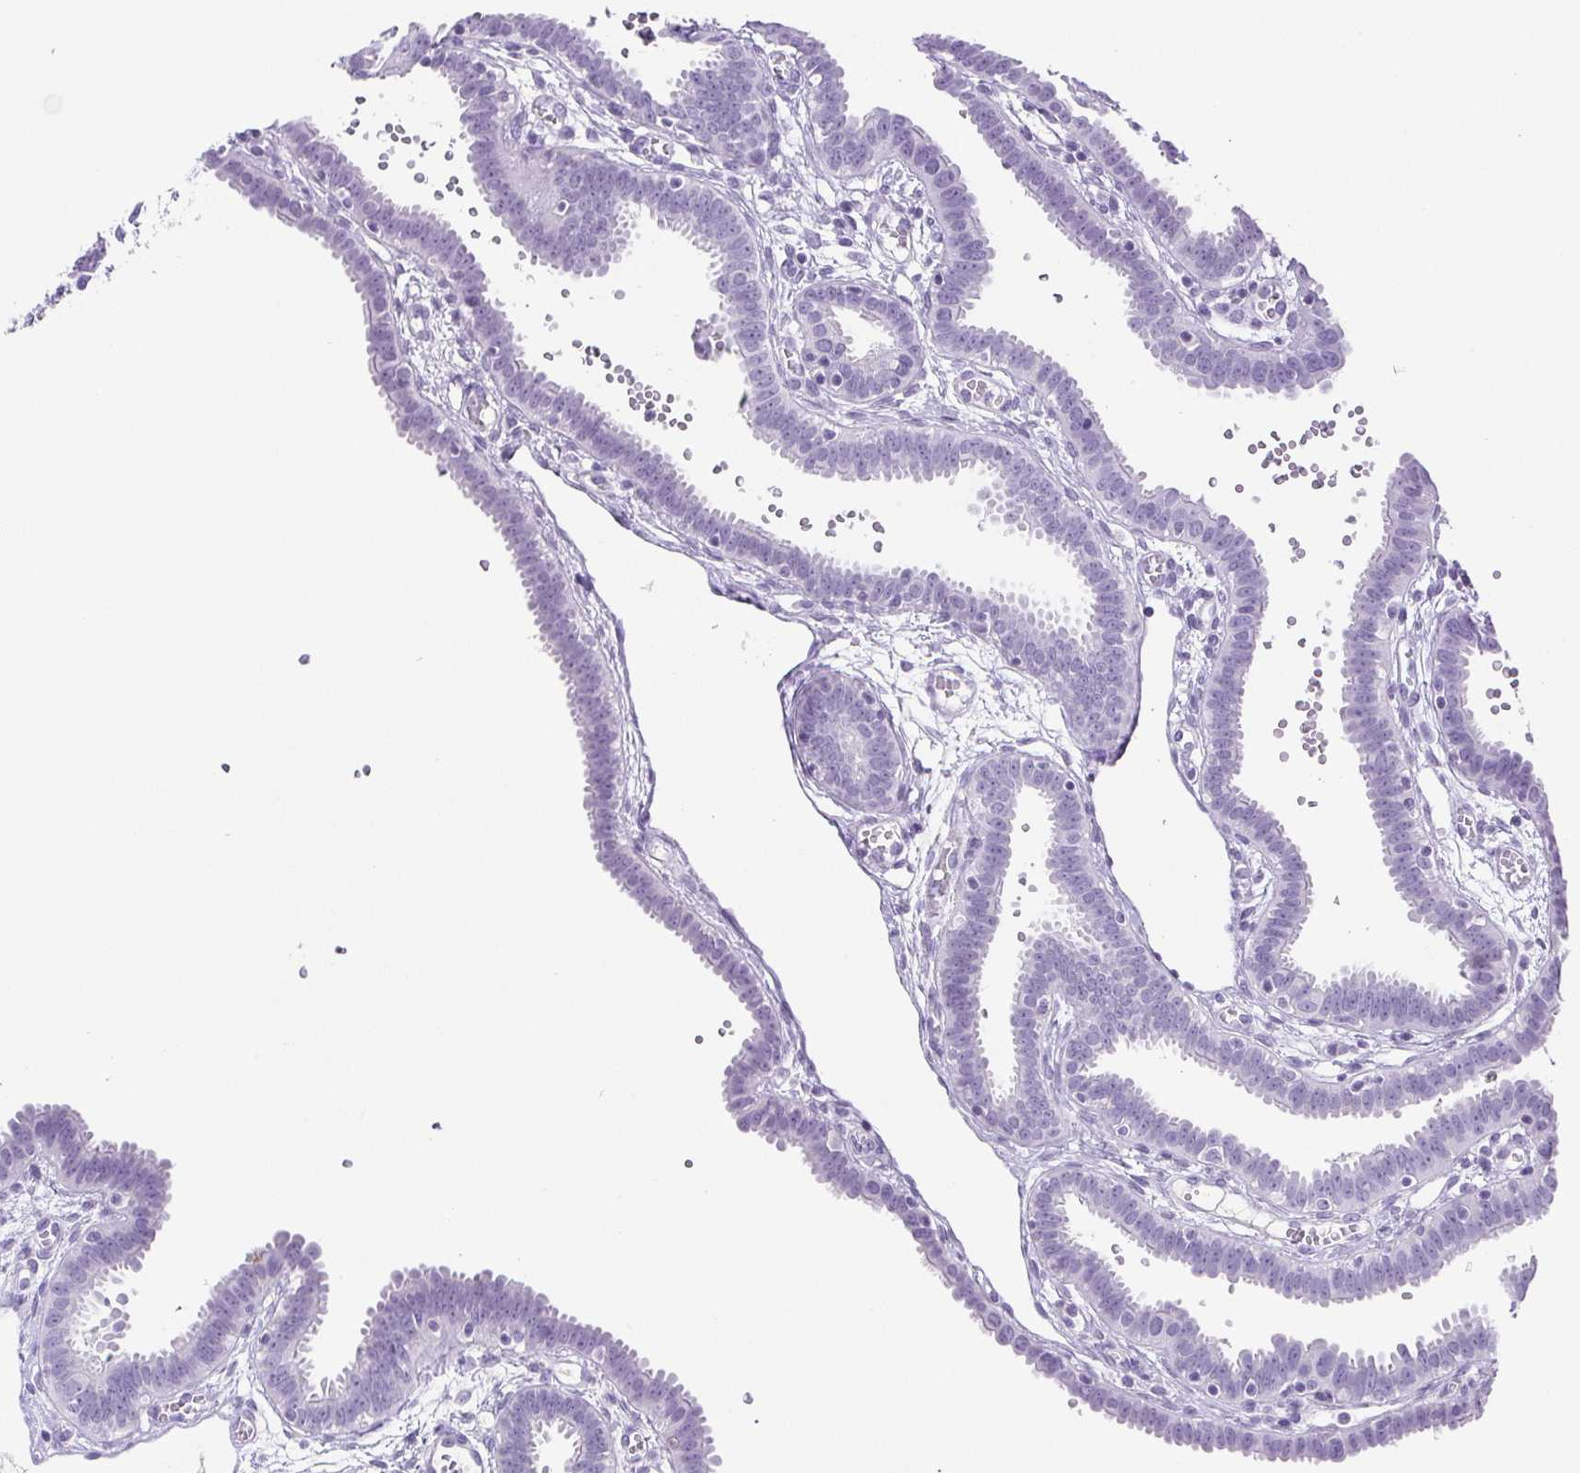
{"staining": {"intensity": "negative", "quantity": "none", "location": "none"}, "tissue": "fallopian tube", "cell_type": "Glandular cells", "image_type": "normal", "snomed": [{"axis": "morphology", "description": "Normal tissue, NOS"}, {"axis": "topography", "description": "Fallopian tube"}], "caption": "The image reveals no staining of glandular cells in normal fallopian tube. (DAB IHC with hematoxylin counter stain).", "gene": "HLA", "patient": {"sex": "female", "age": 37}}